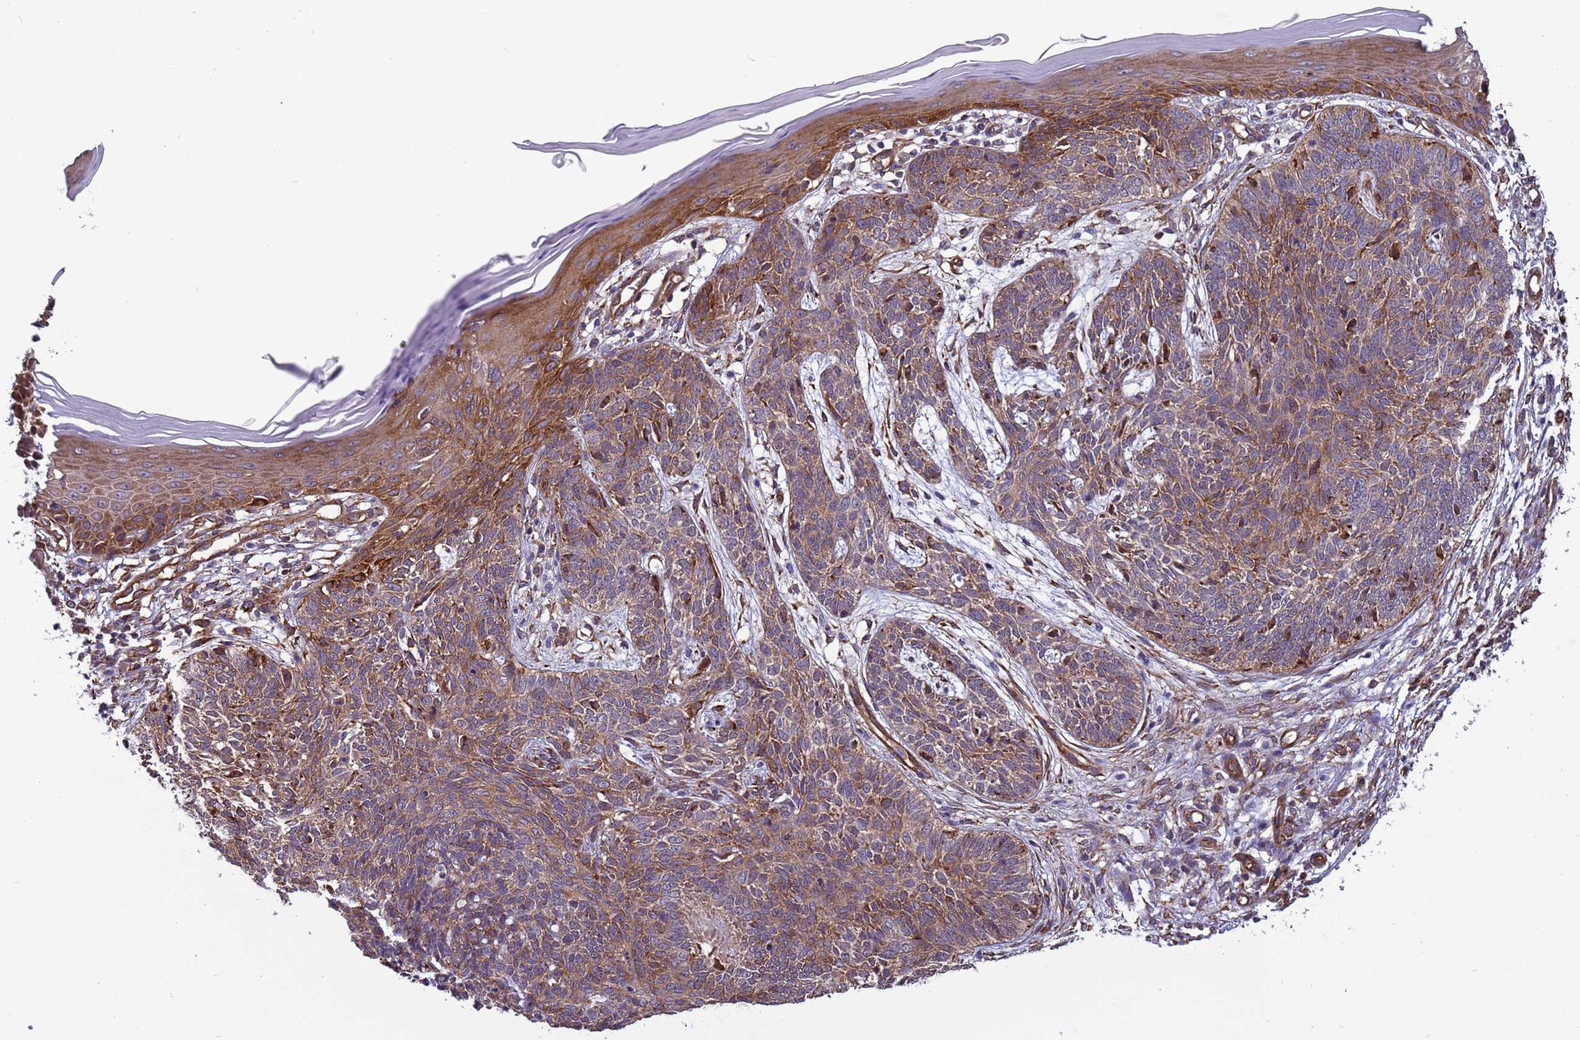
{"staining": {"intensity": "moderate", "quantity": ">75%", "location": "cytoplasmic/membranous"}, "tissue": "skin cancer", "cell_type": "Tumor cells", "image_type": "cancer", "snomed": [{"axis": "morphology", "description": "Basal cell carcinoma"}, {"axis": "topography", "description": "Skin"}], "caption": "An image showing moderate cytoplasmic/membranous staining in approximately >75% of tumor cells in skin cancer, as visualized by brown immunohistochemical staining.", "gene": "ITGB4", "patient": {"sex": "female", "age": 66}}